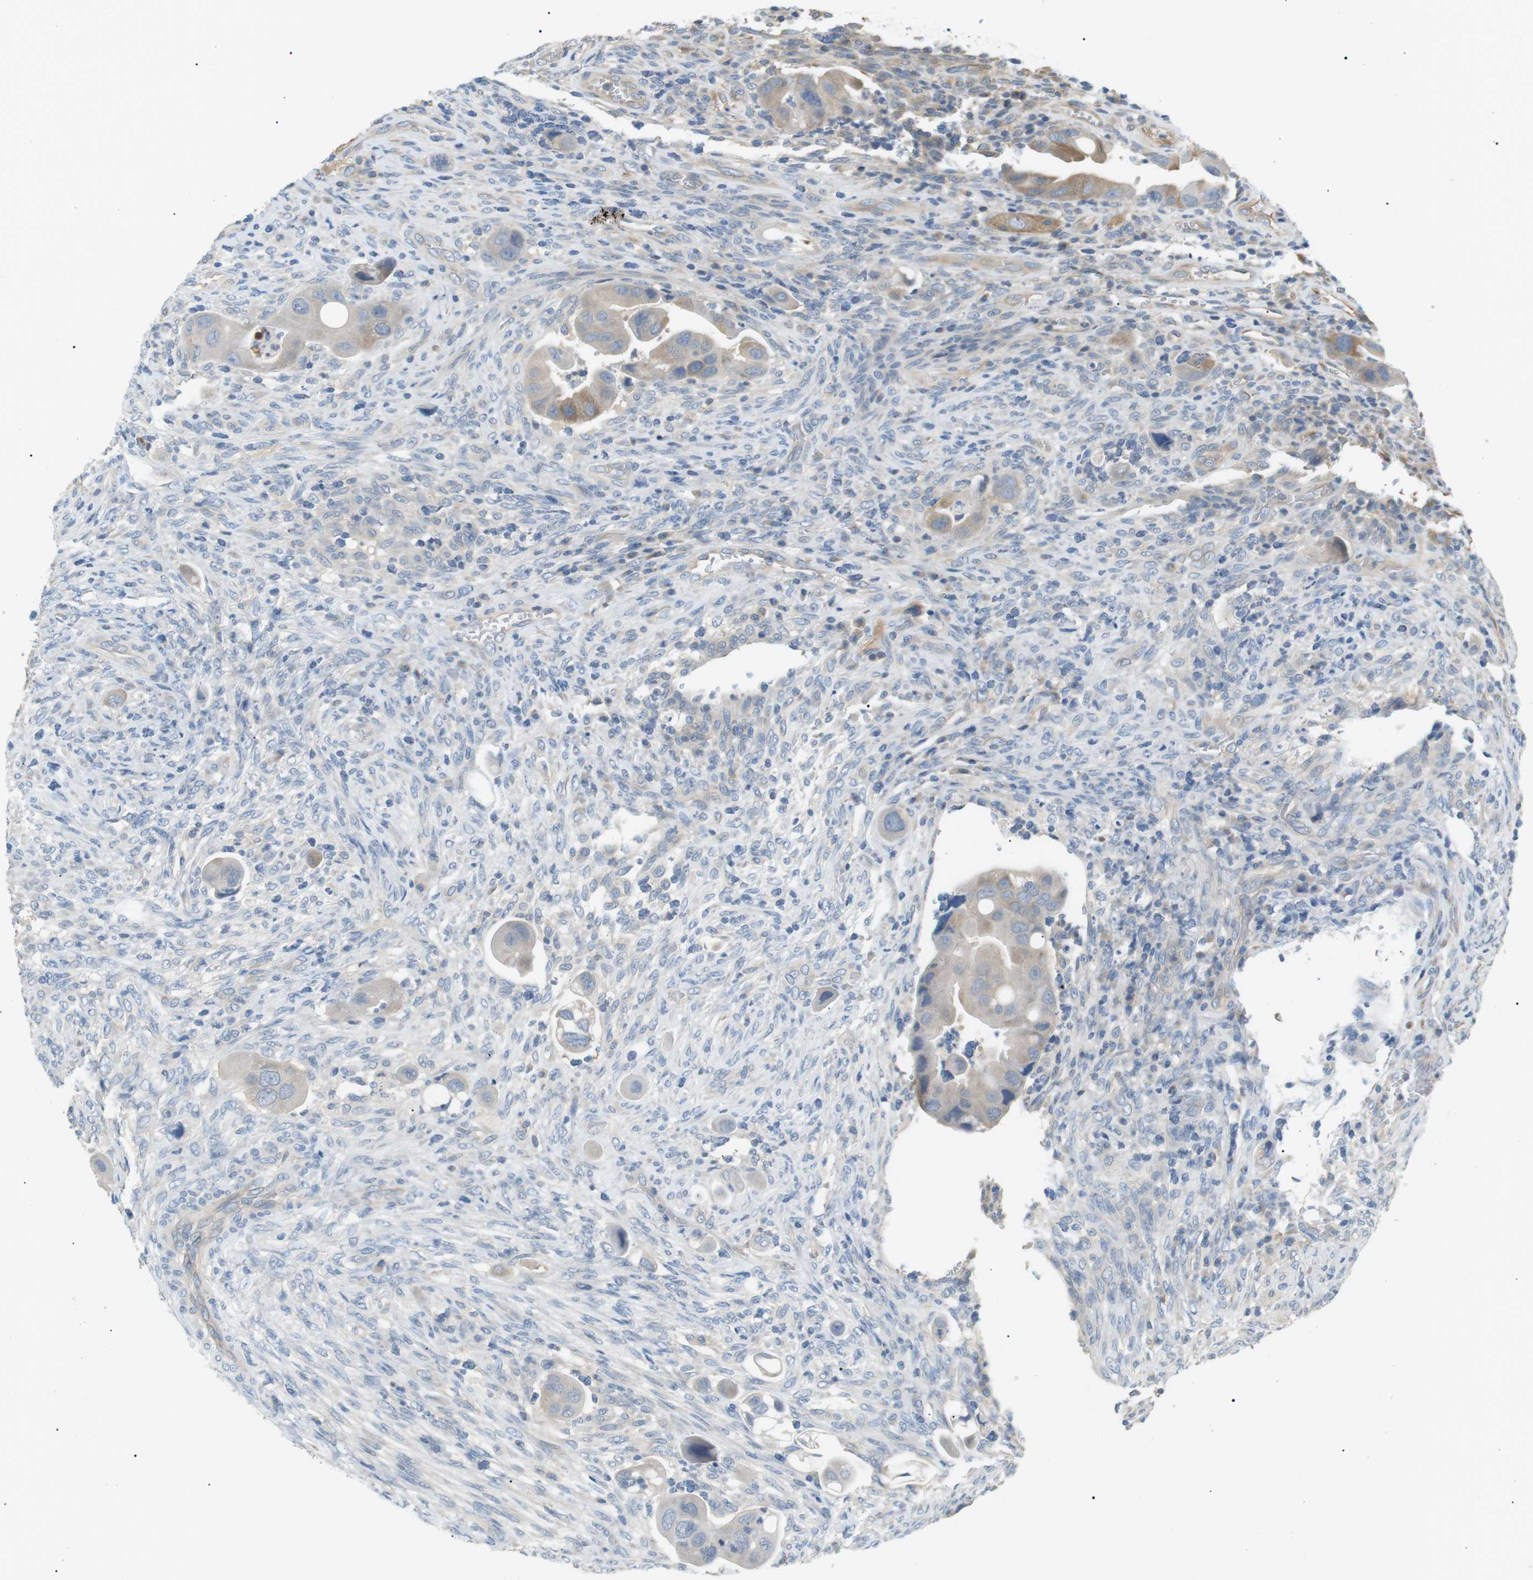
{"staining": {"intensity": "weak", "quantity": "<25%", "location": "cytoplasmic/membranous"}, "tissue": "colorectal cancer", "cell_type": "Tumor cells", "image_type": "cancer", "snomed": [{"axis": "morphology", "description": "Adenocarcinoma, NOS"}, {"axis": "topography", "description": "Rectum"}], "caption": "High magnification brightfield microscopy of colorectal adenocarcinoma stained with DAB (brown) and counterstained with hematoxylin (blue): tumor cells show no significant staining. (Brightfield microscopy of DAB (3,3'-diaminobenzidine) immunohistochemistry at high magnification).", "gene": "CDH26", "patient": {"sex": "female", "age": 57}}